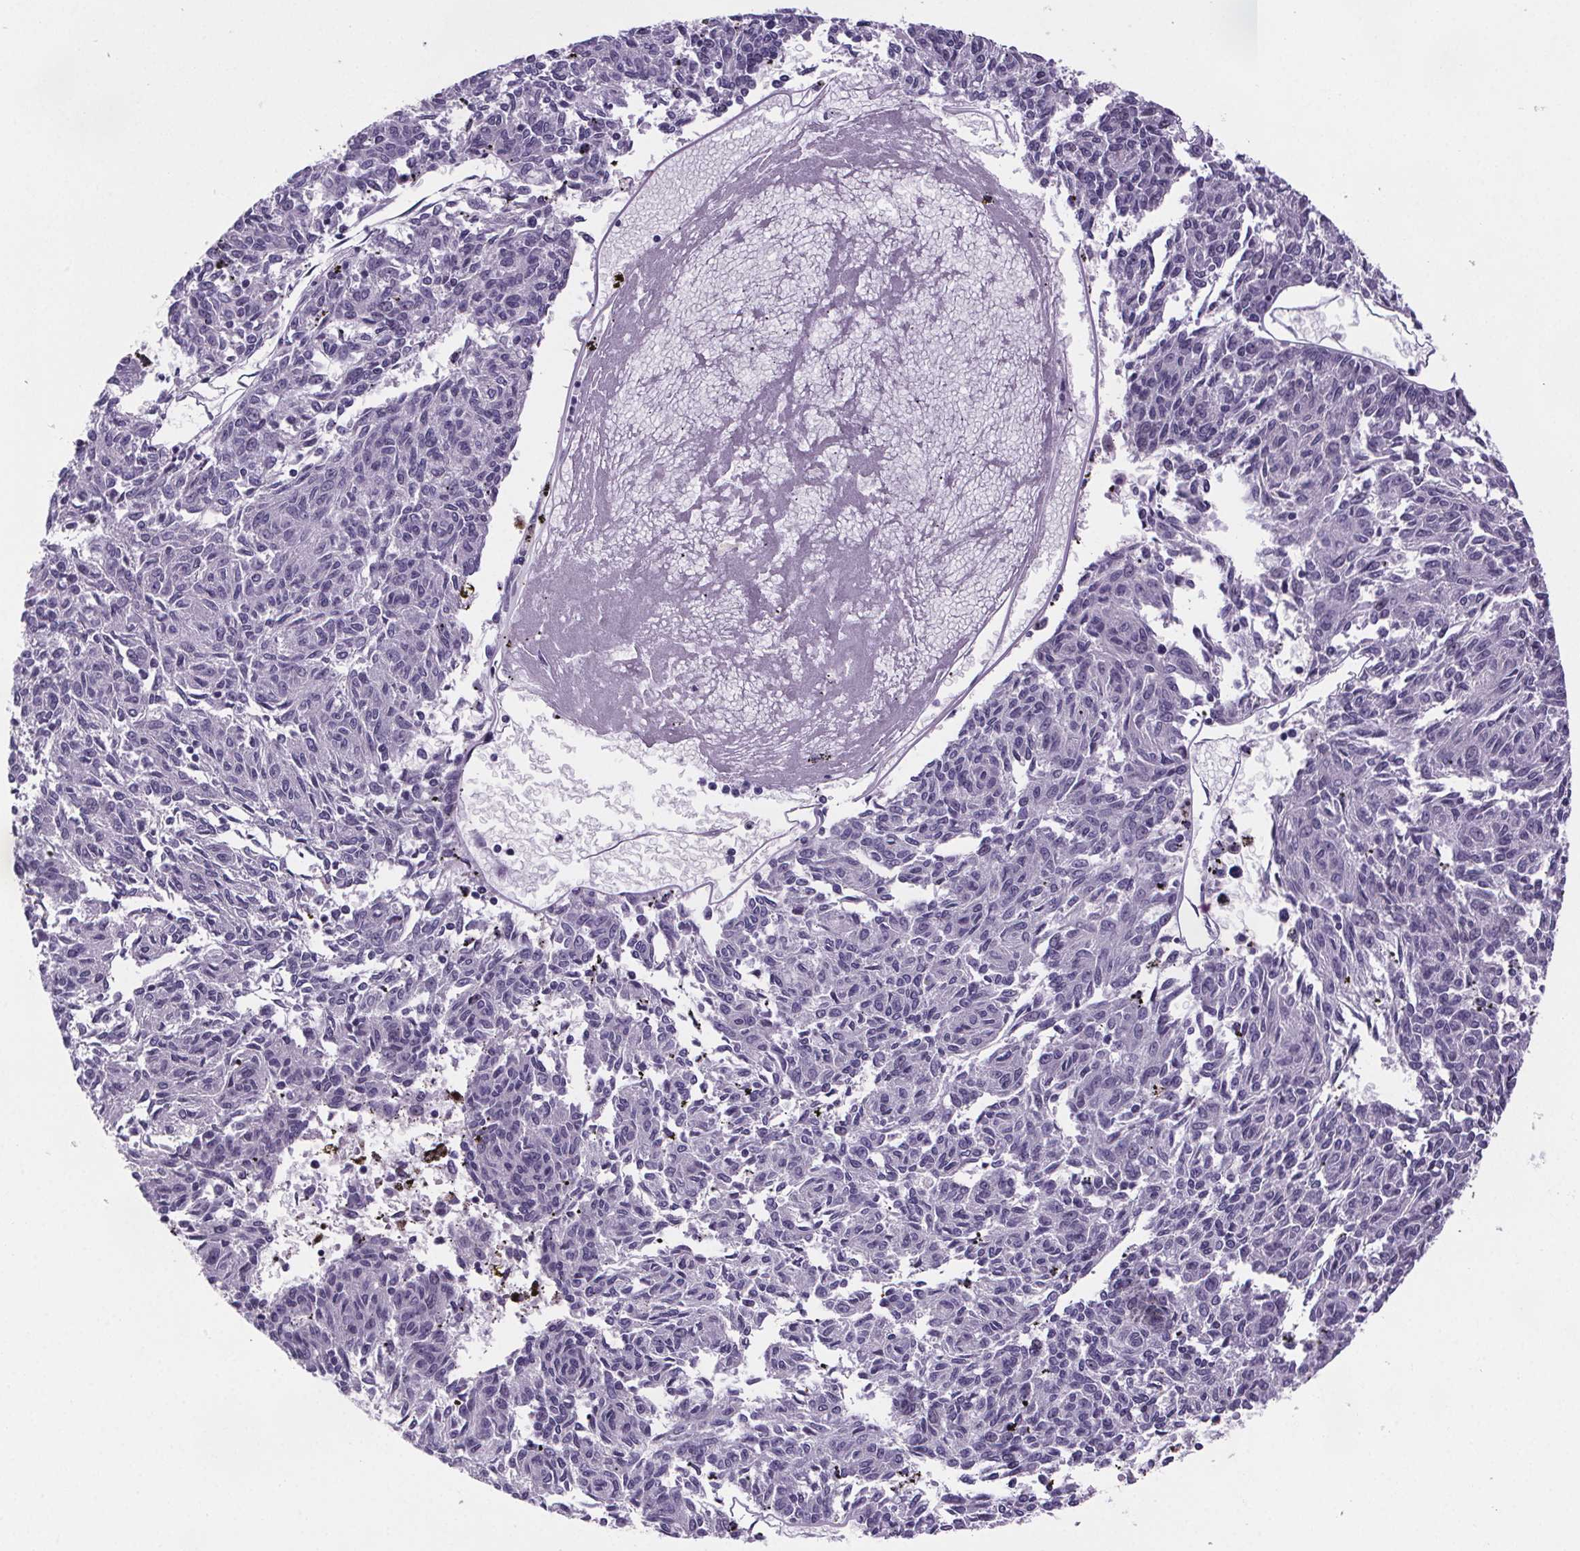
{"staining": {"intensity": "negative", "quantity": "none", "location": "none"}, "tissue": "melanoma", "cell_type": "Tumor cells", "image_type": "cancer", "snomed": [{"axis": "morphology", "description": "Malignant melanoma, NOS"}, {"axis": "topography", "description": "Skin"}], "caption": "This is a micrograph of IHC staining of melanoma, which shows no expression in tumor cells.", "gene": "CUBN", "patient": {"sex": "female", "age": 72}}